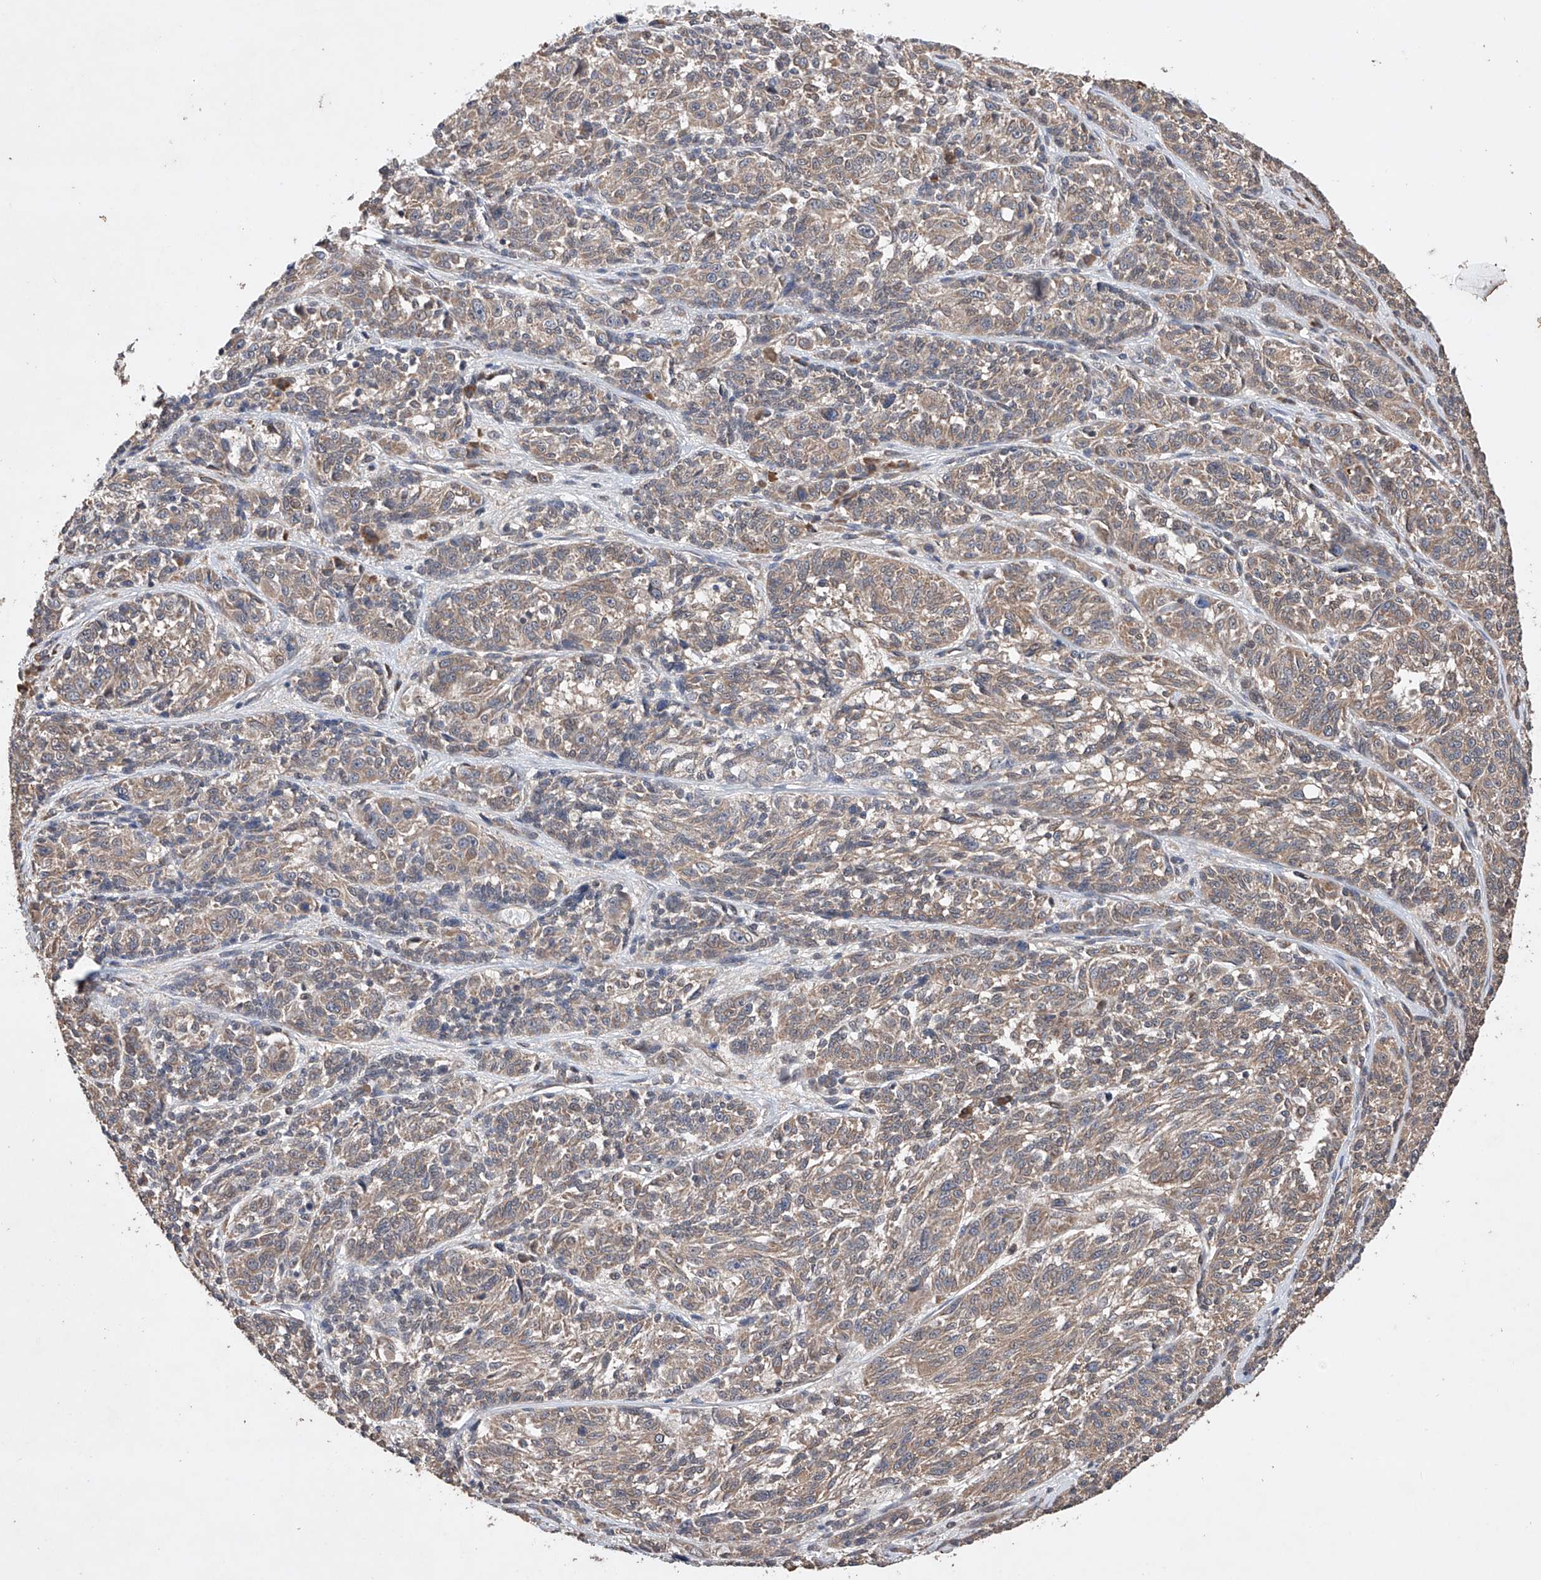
{"staining": {"intensity": "weak", "quantity": ">75%", "location": "cytoplasmic/membranous"}, "tissue": "melanoma", "cell_type": "Tumor cells", "image_type": "cancer", "snomed": [{"axis": "morphology", "description": "Malignant melanoma, NOS"}, {"axis": "topography", "description": "Skin"}], "caption": "Immunohistochemistry staining of malignant melanoma, which reveals low levels of weak cytoplasmic/membranous expression in approximately >75% of tumor cells indicating weak cytoplasmic/membranous protein staining. The staining was performed using DAB (brown) for protein detection and nuclei were counterstained in hematoxylin (blue).", "gene": "LURAP1", "patient": {"sex": "male", "age": 53}}